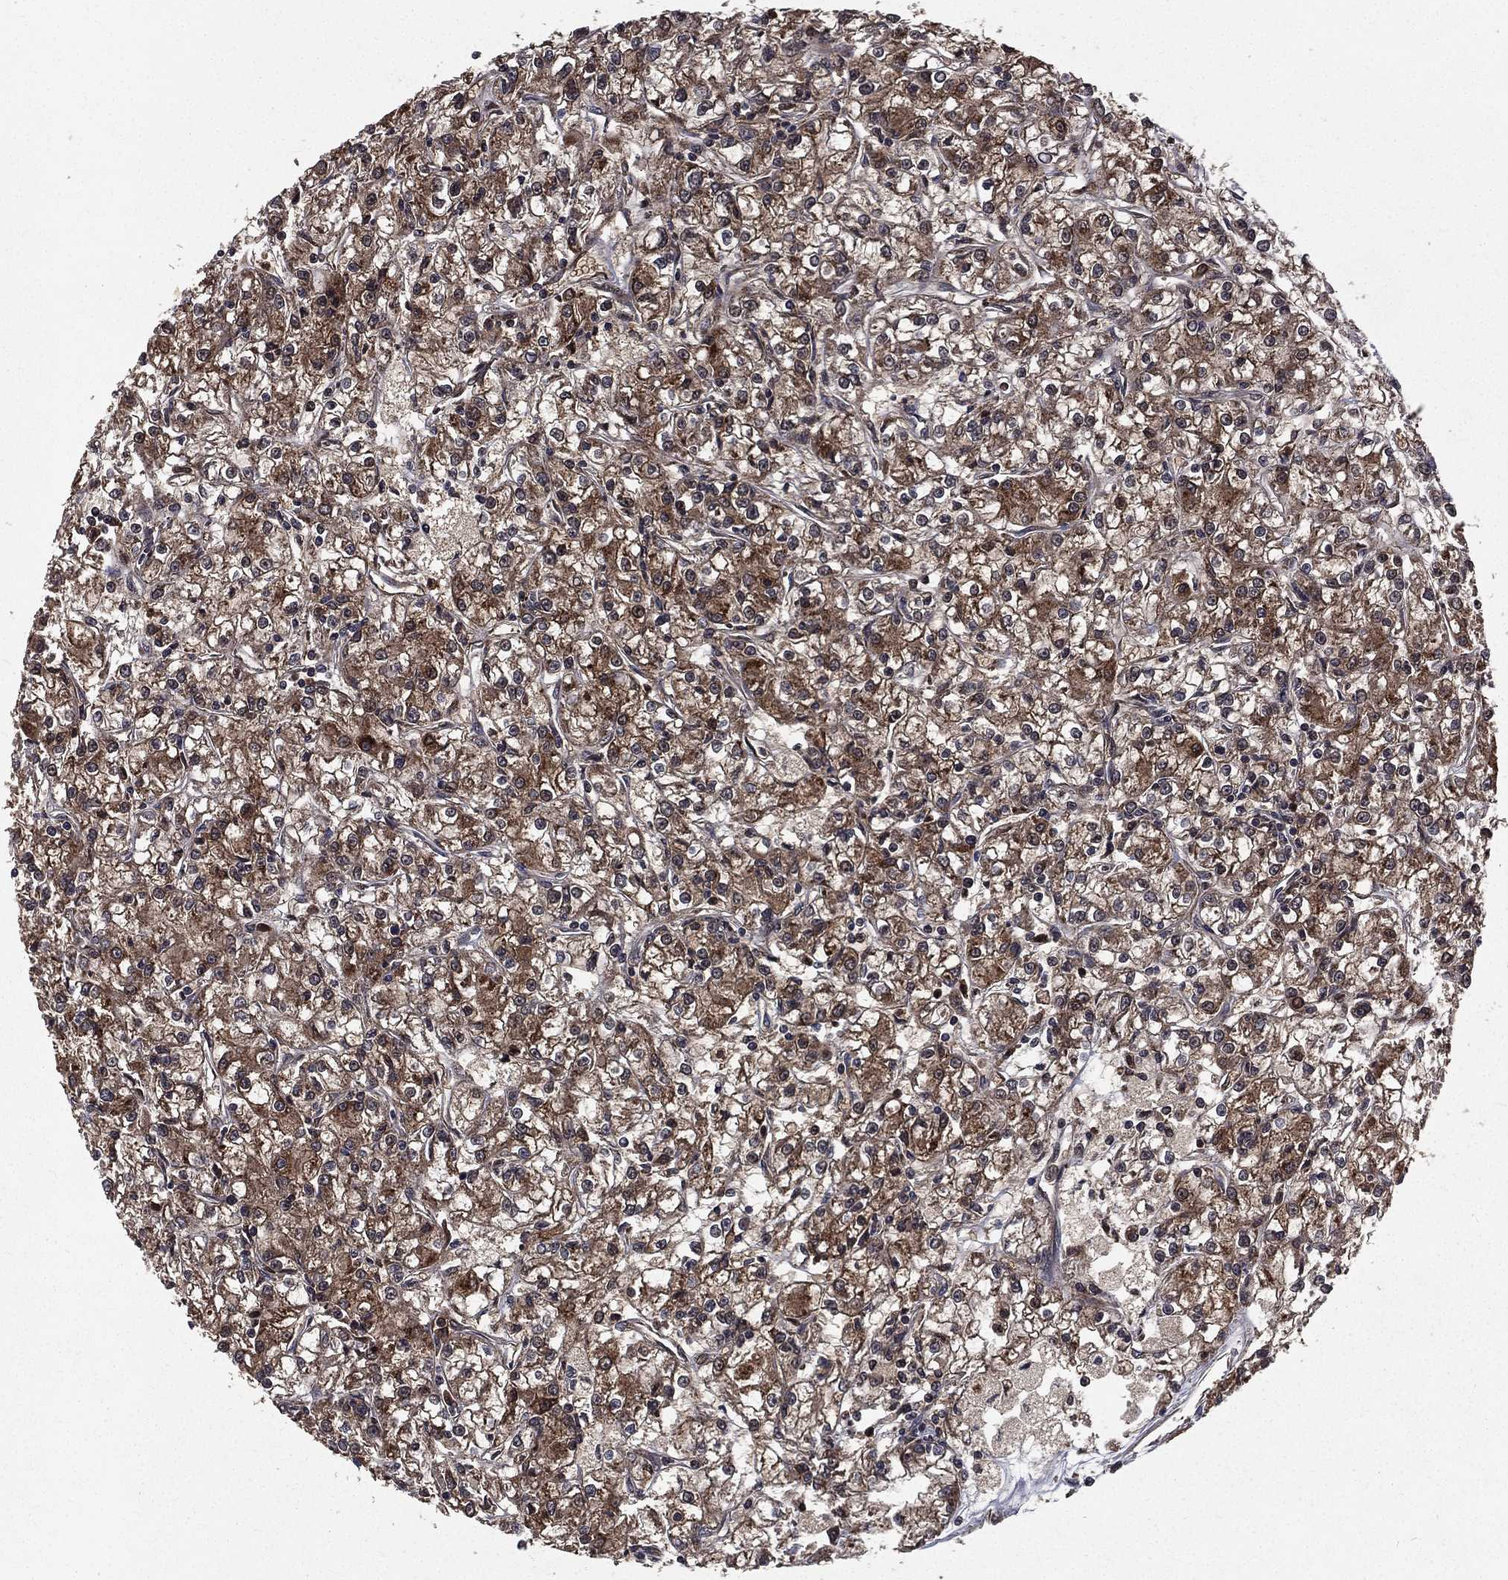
{"staining": {"intensity": "moderate", "quantity": ">75%", "location": "cytoplasmic/membranous"}, "tissue": "renal cancer", "cell_type": "Tumor cells", "image_type": "cancer", "snomed": [{"axis": "morphology", "description": "Adenocarcinoma, NOS"}, {"axis": "topography", "description": "Kidney"}], "caption": "Human renal cancer (adenocarcinoma) stained with a protein marker displays moderate staining in tumor cells.", "gene": "LENG8", "patient": {"sex": "female", "age": 59}}